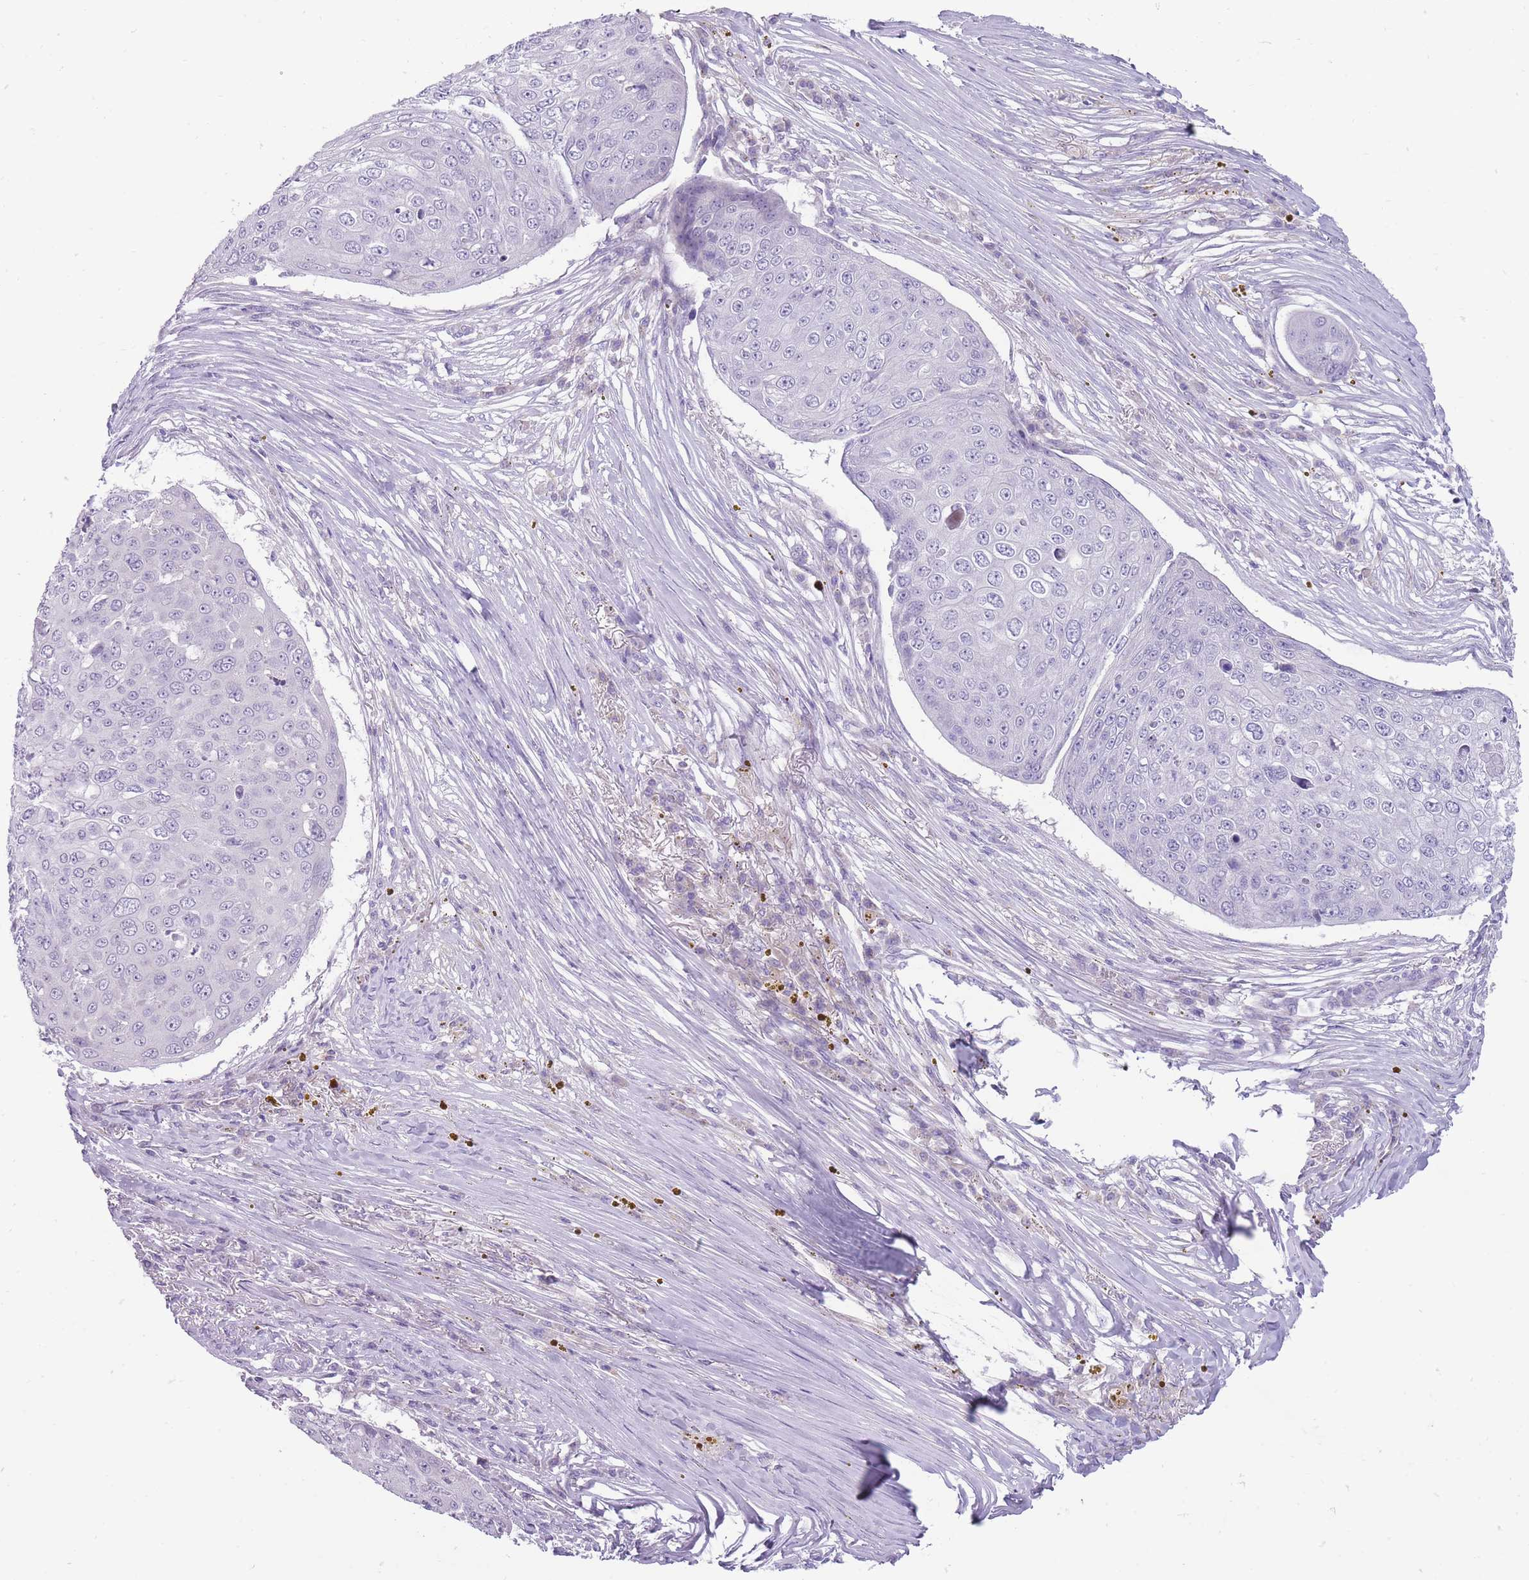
{"staining": {"intensity": "negative", "quantity": "none", "location": "none"}, "tissue": "skin cancer", "cell_type": "Tumor cells", "image_type": "cancer", "snomed": [{"axis": "morphology", "description": "Squamous cell carcinoma, NOS"}, {"axis": "topography", "description": "Skin"}], "caption": "Skin cancer stained for a protein using IHC reveals no positivity tumor cells.", "gene": "ERICH4", "patient": {"sex": "male", "age": 71}}